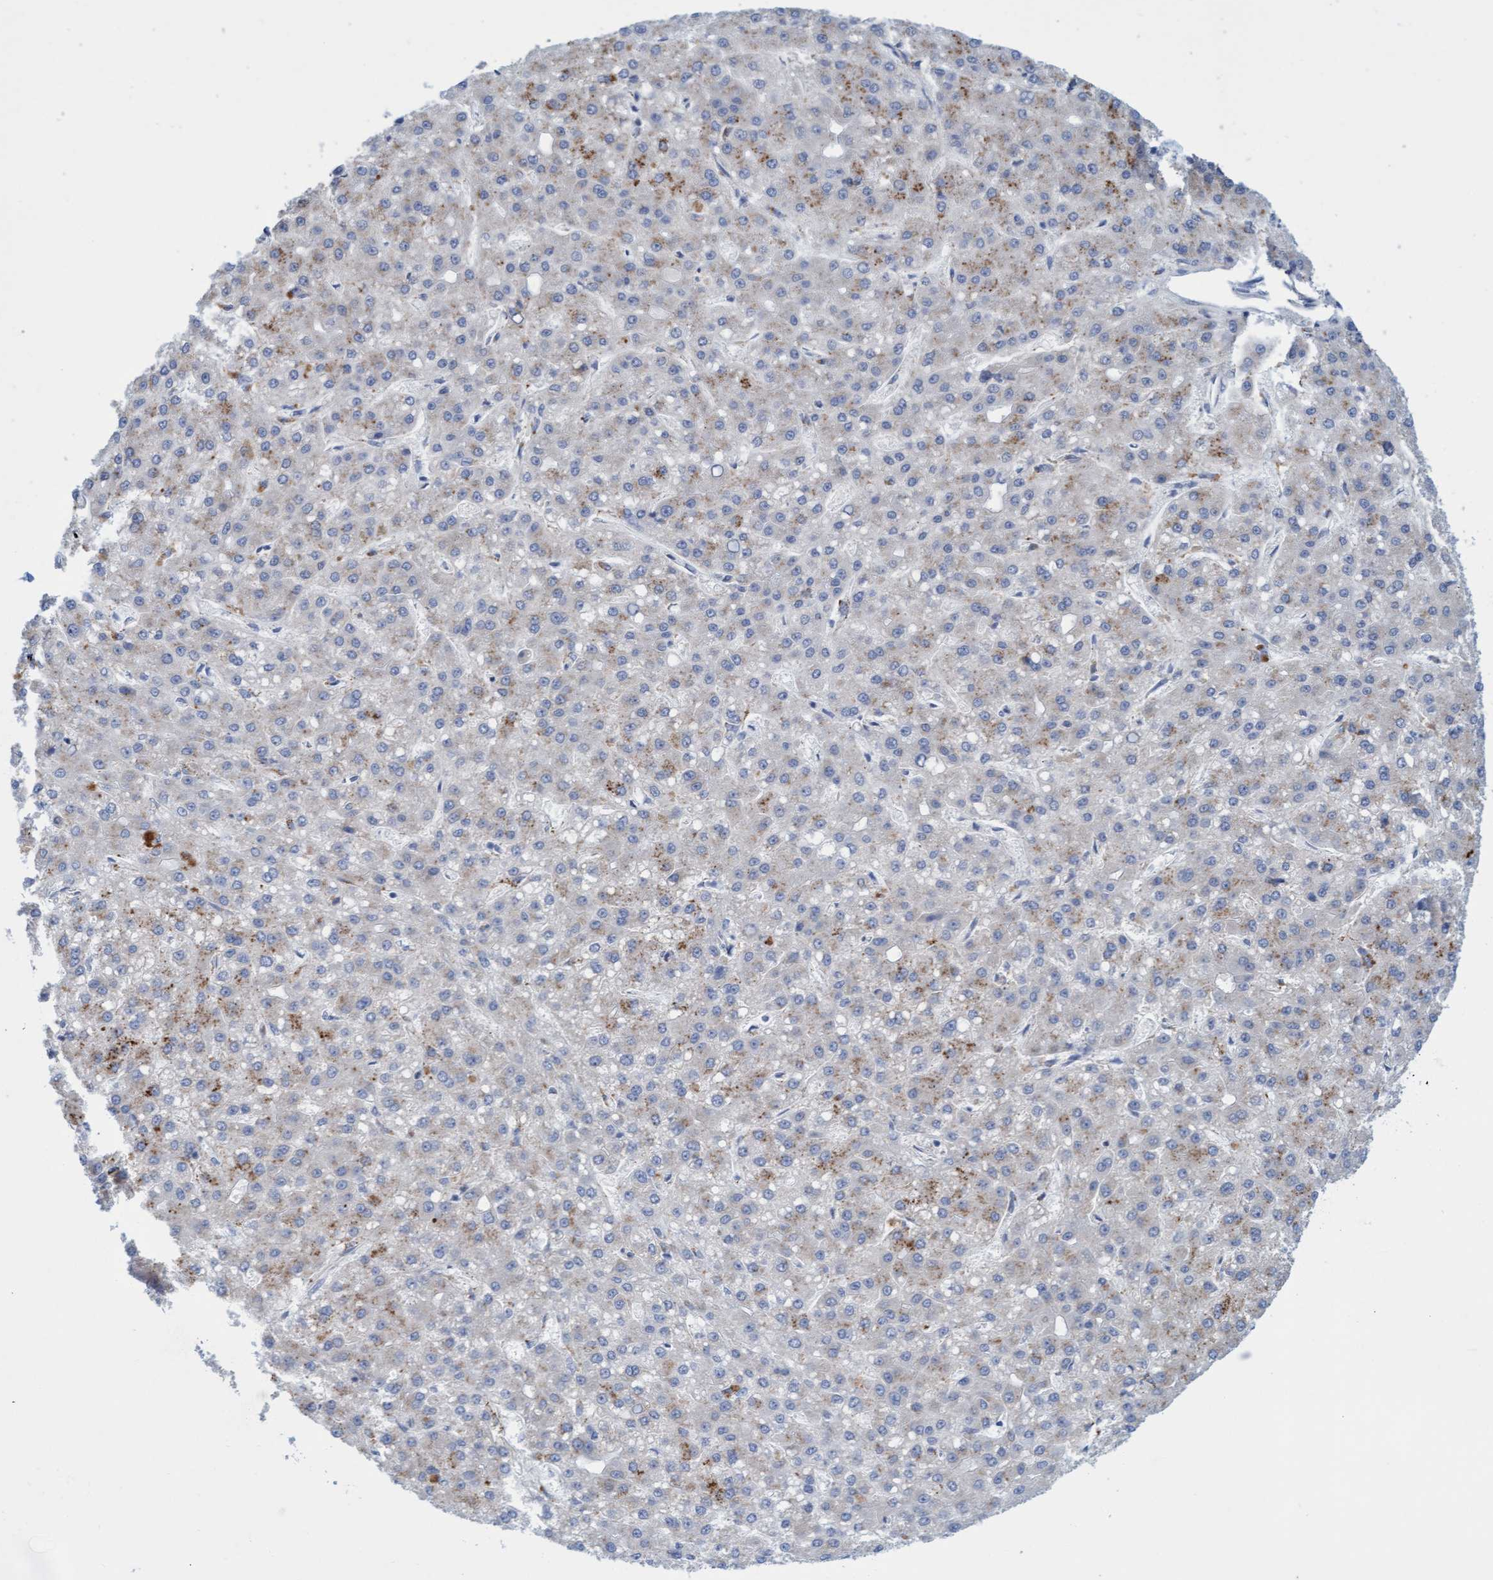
{"staining": {"intensity": "weak", "quantity": "<25%", "location": "cytoplasmic/membranous"}, "tissue": "liver cancer", "cell_type": "Tumor cells", "image_type": "cancer", "snomed": [{"axis": "morphology", "description": "Carcinoma, Hepatocellular, NOS"}, {"axis": "topography", "description": "Liver"}], "caption": "High magnification brightfield microscopy of liver cancer (hepatocellular carcinoma) stained with DAB (brown) and counterstained with hematoxylin (blue): tumor cells show no significant staining.", "gene": "SGSH", "patient": {"sex": "male", "age": 67}}